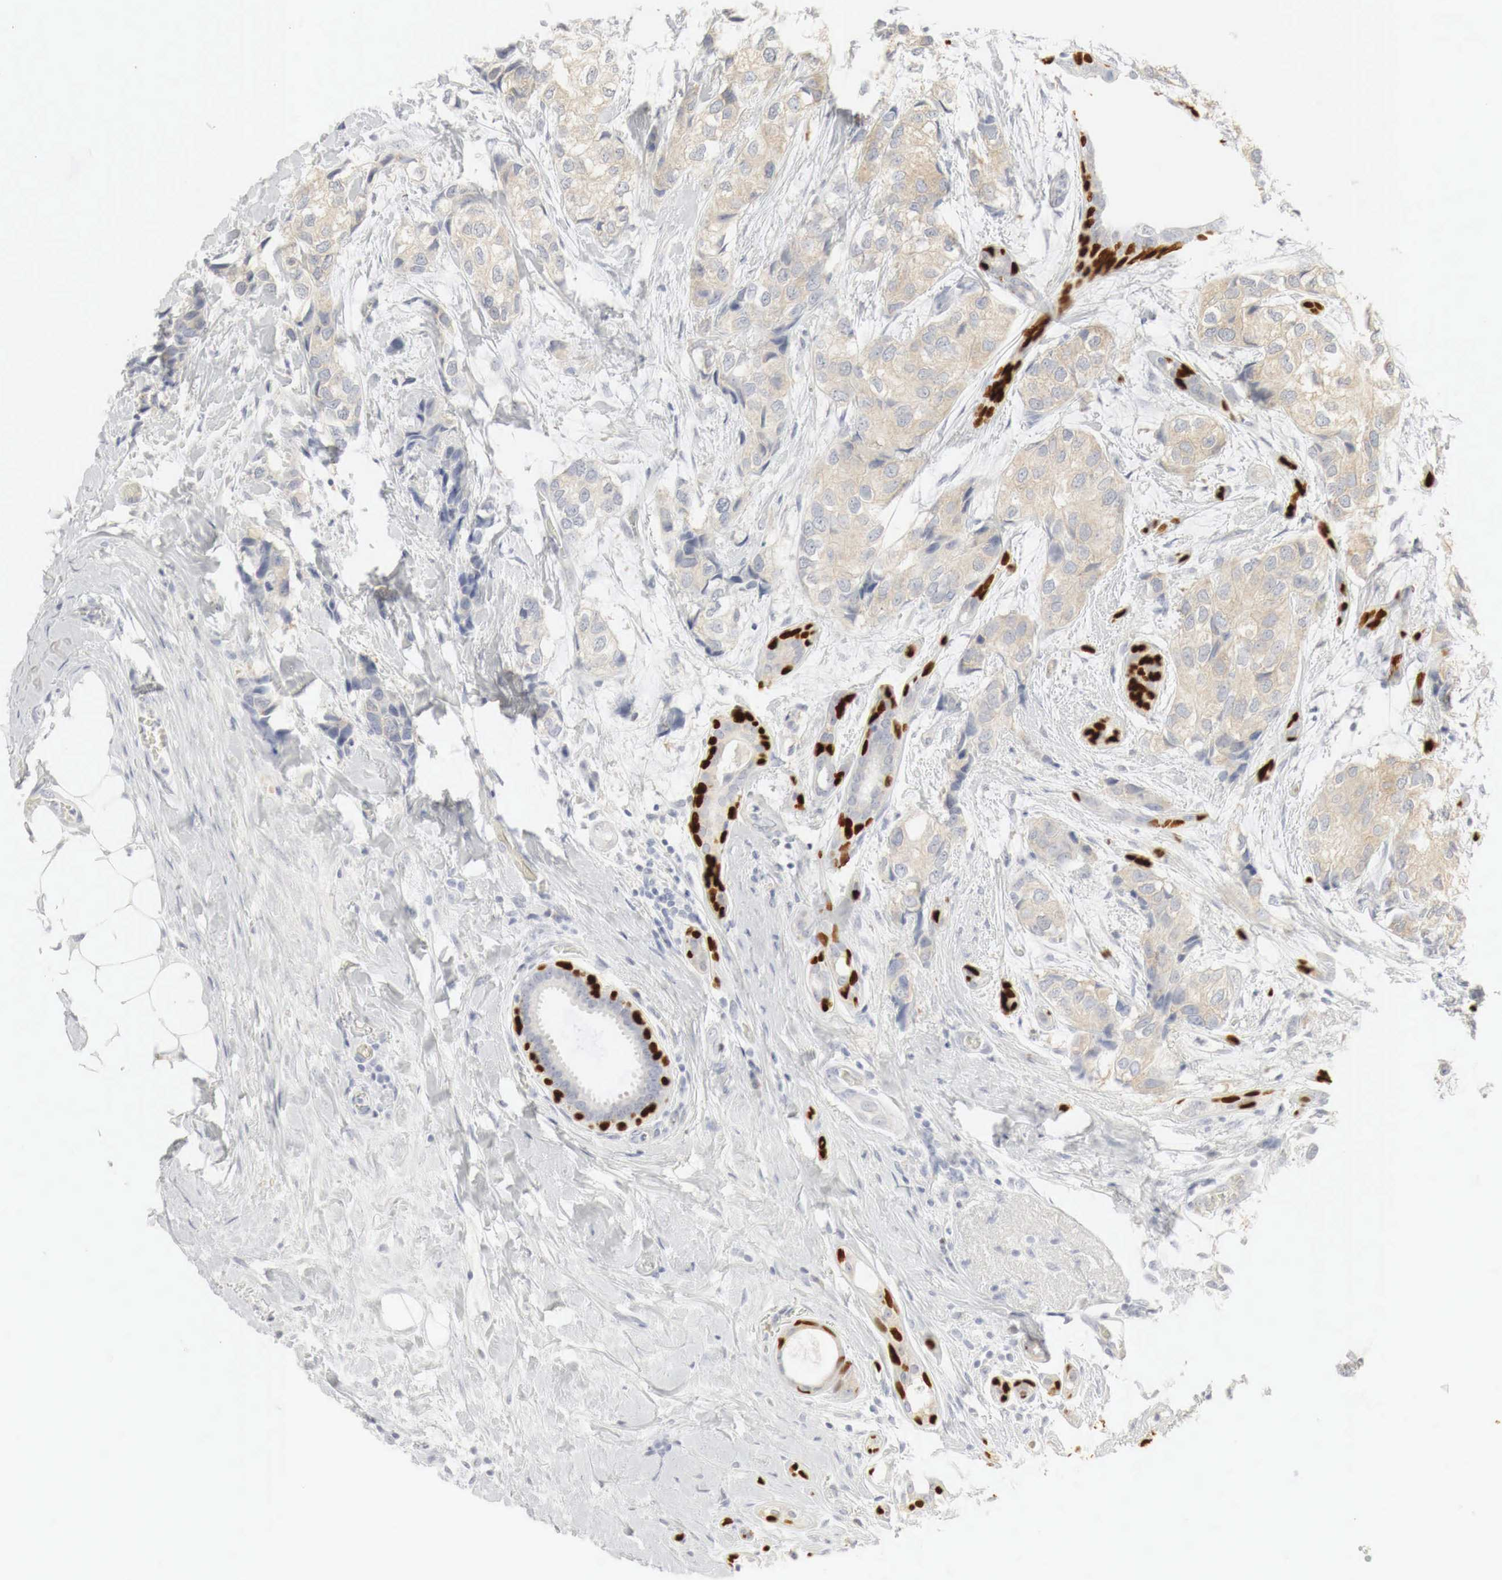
{"staining": {"intensity": "weak", "quantity": "25%-75%", "location": "cytoplasmic/membranous"}, "tissue": "breast cancer", "cell_type": "Tumor cells", "image_type": "cancer", "snomed": [{"axis": "morphology", "description": "Duct carcinoma"}, {"axis": "topography", "description": "Breast"}], "caption": "Immunohistochemistry image of breast cancer stained for a protein (brown), which shows low levels of weak cytoplasmic/membranous positivity in about 25%-75% of tumor cells.", "gene": "TP63", "patient": {"sex": "female", "age": 68}}